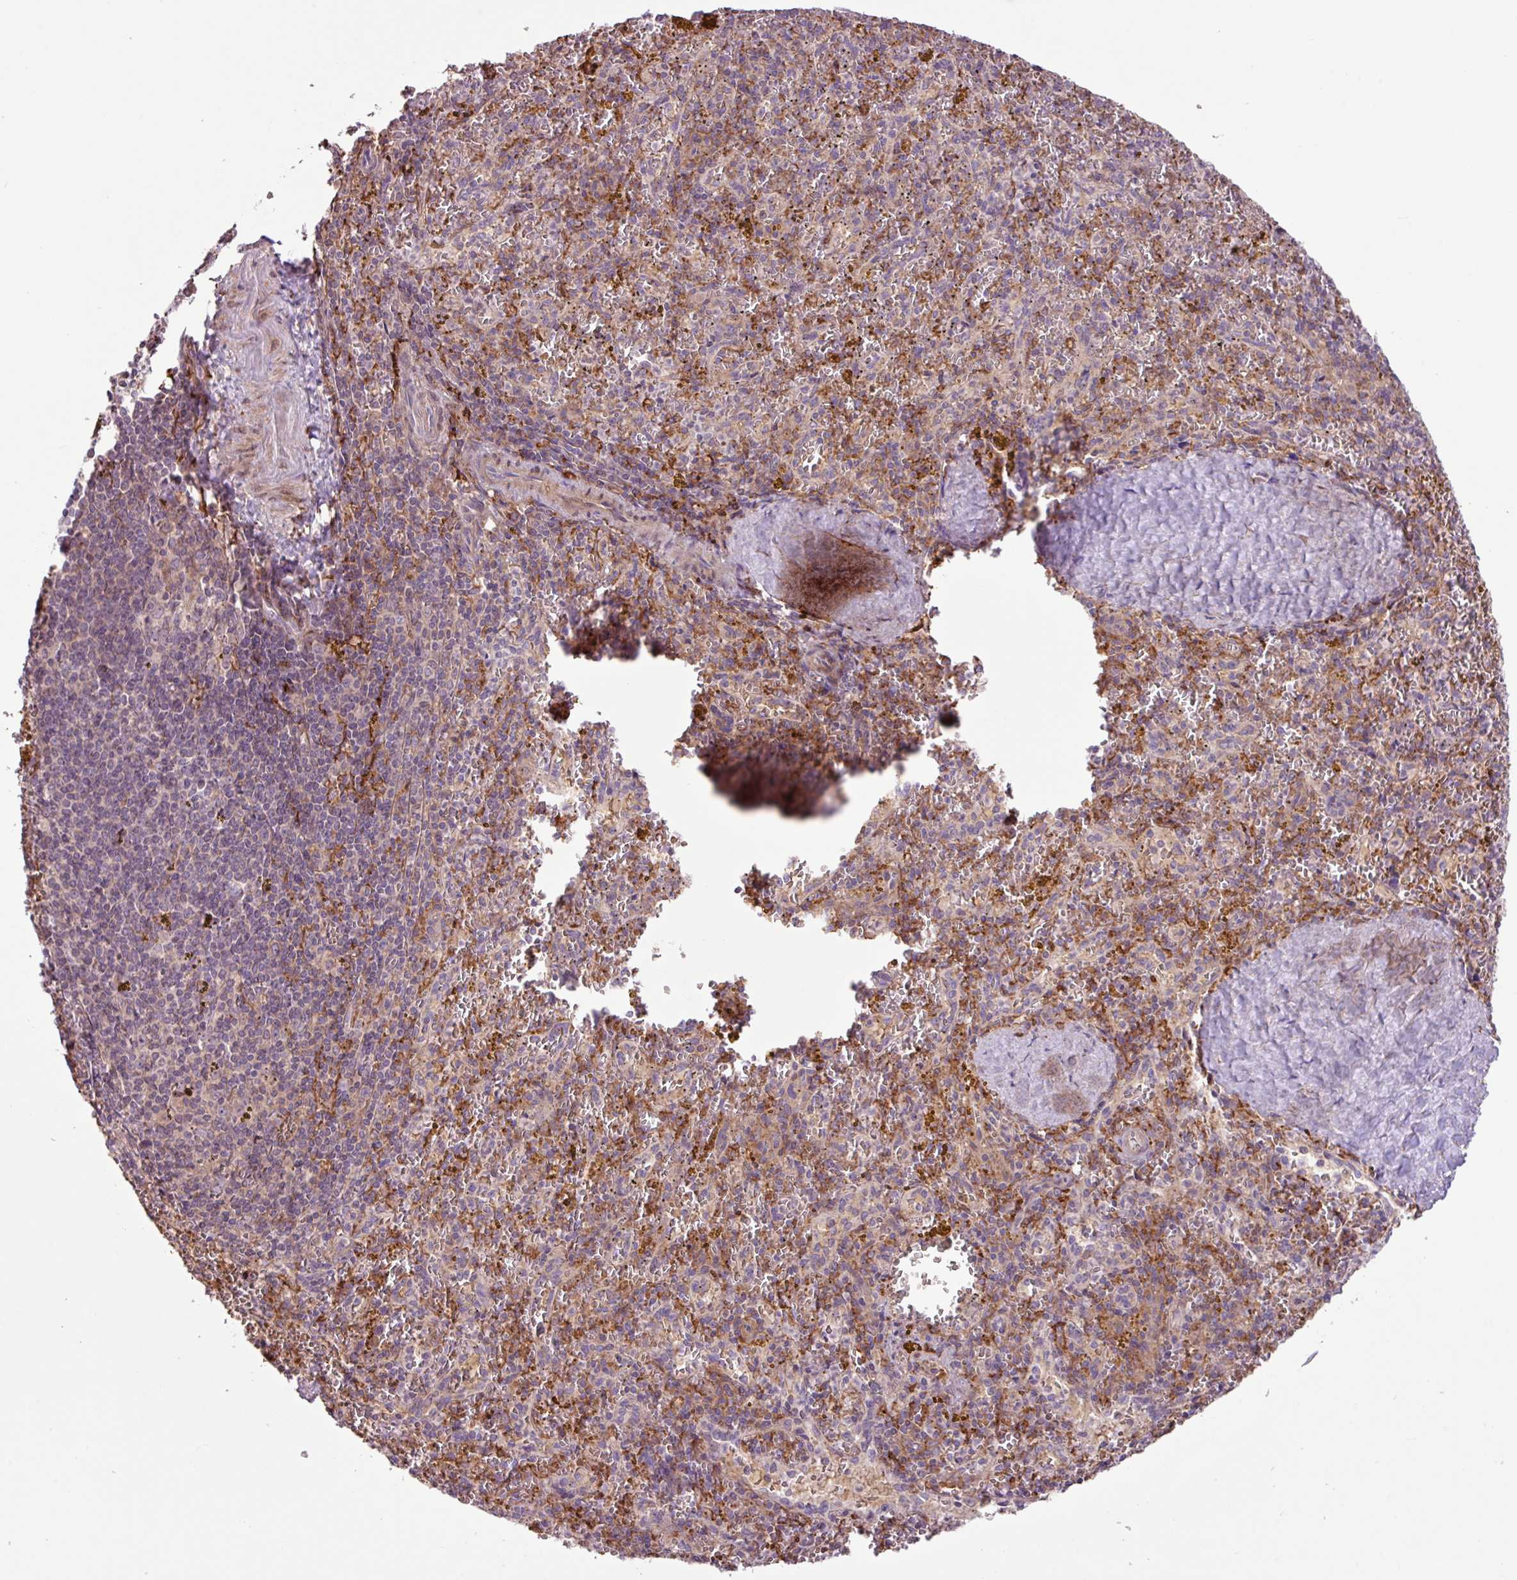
{"staining": {"intensity": "negative", "quantity": "none", "location": "none"}, "tissue": "spleen", "cell_type": "Cells in red pulp", "image_type": "normal", "snomed": [{"axis": "morphology", "description": "Normal tissue, NOS"}, {"axis": "topography", "description": "Spleen"}], "caption": "DAB (3,3'-diaminobenzidine) immunohistochemical staining of unremarkable spleen reveals no significant staining in cells in red pulp. Nuclei are stained in blue.", "gene": "ARHGEF25", "patient": {"sex": "male", "age": 57}}